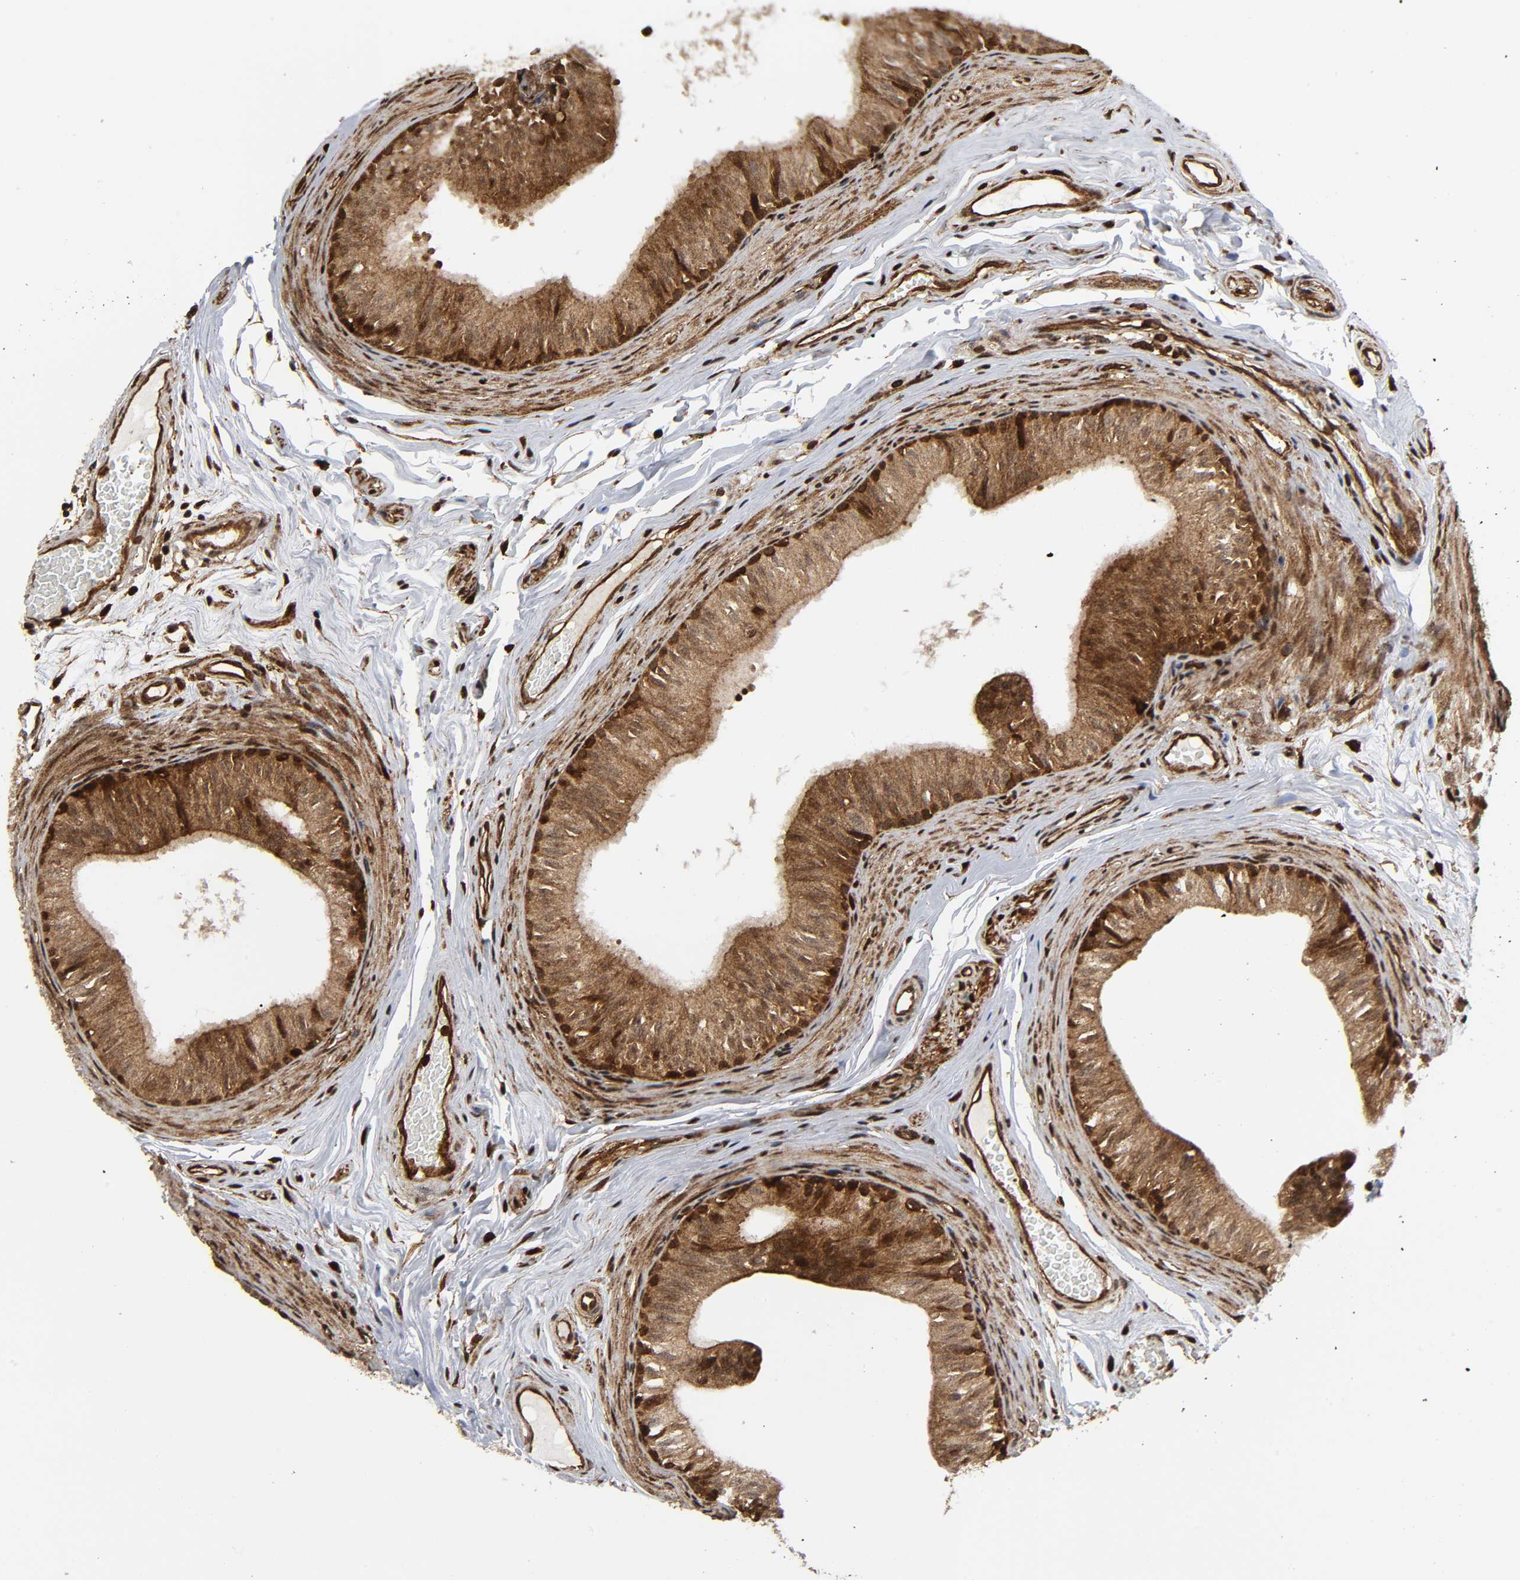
{"staining": {"intensity": "moderate", "quantity": "<25%", "location": "cytoplasmic/membranous,nuclear"}, "tissue": "epididymis", "cell_type": "Glandular cells", "image_type": "normal", "snomed": [{"axis": "morphology", "description": "Normal tissue, NOS"}, {"axis": "topography", "description": "Testis"}, {"axis": "topography", "description": "Epididymis"}], "caption": "Epididymis stained with DAB IHC reveals low levels of moderate cytoplasmic/membranous,nuclear positivity in approximately <25% of glandular cells. (brown staining indicates protein expression, while blue staining denotes nuclei).", "gene": "MAPK1", "patient": {"sex": "male", "age": 36}}